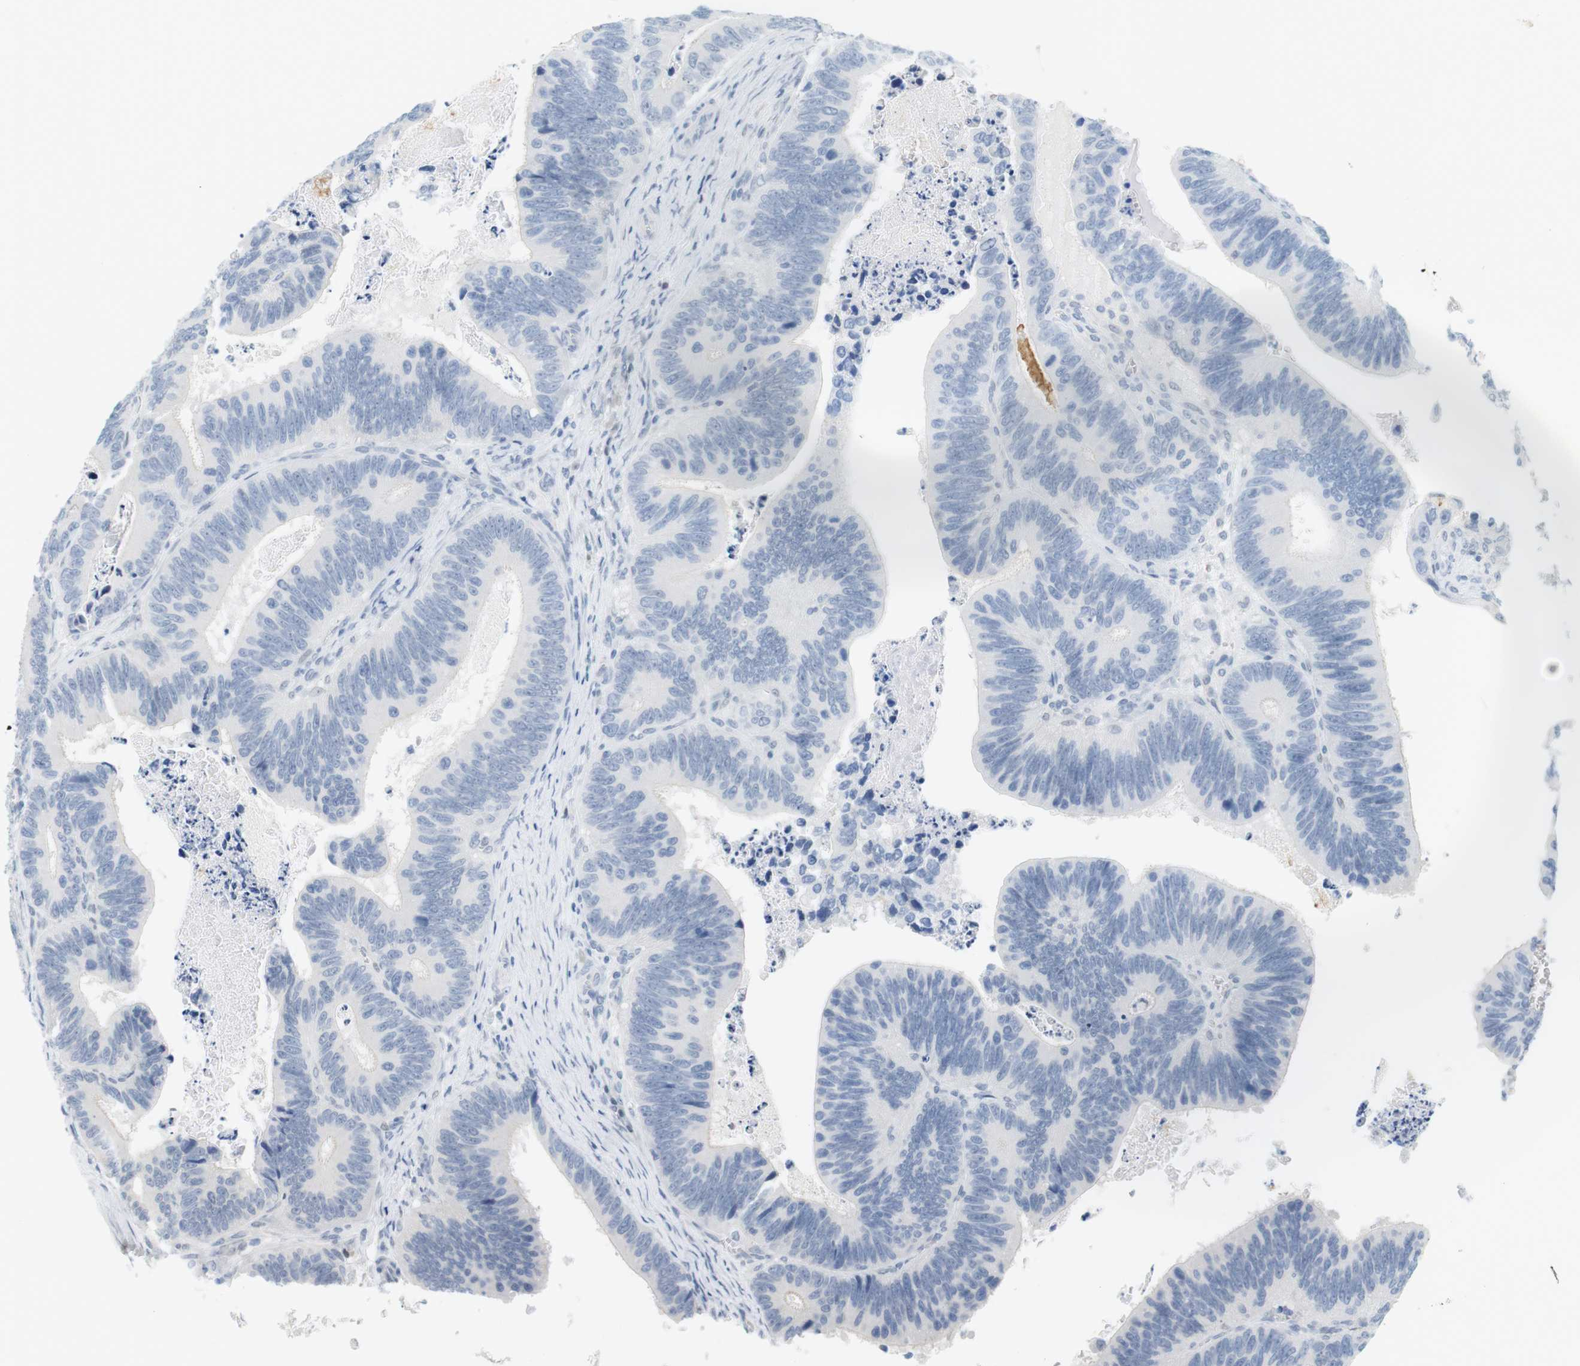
{"staining": {"intensity": "negative", "quantity": "none", "location": "none"}, "tissue": "colorectal cancer", "cell_type": "Tumor cells", "image_type": "cancer", "snomed": [{"axis": "morphology", "description": "Inflammation, NOS"}, {"axis": "morphology", "description": "Adenocarcinoma, NOS"}, {"axis": "topography", "description": "Colon"}], "caption": "IHC of human colorectal cancer displays no expression in tumor cells. The staining was performed using DAB to visualize the protein expression in brown, while the nuclei were stained in blue with hematoxylin (Magnification: 20x).", "gene": "CREB3L2", "patient": {"sex": "male", "age": 72}}